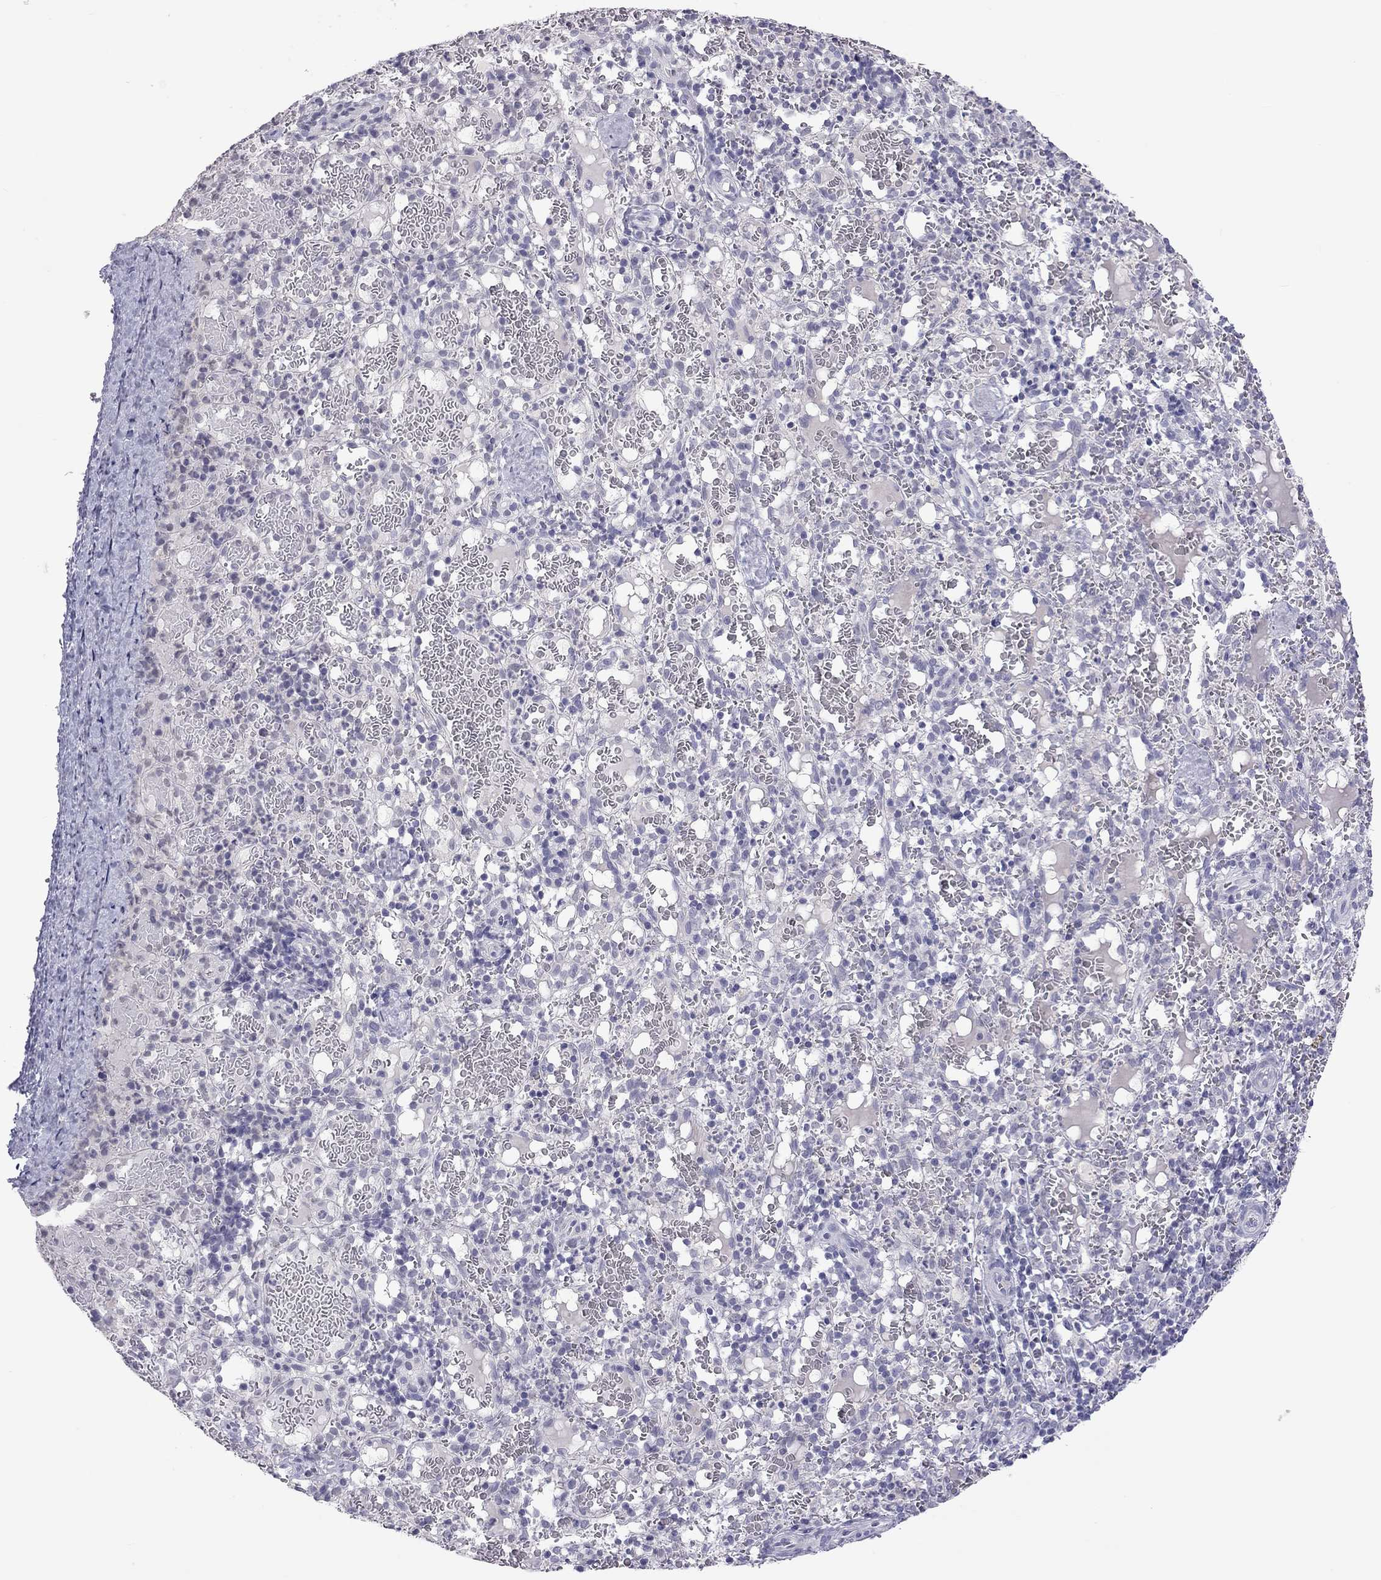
{"staining": {"intensity": "negative", "quantity": "none", "location": "none"}, "tissue": "spleen", "cell_type": "Cells in red pulp", "image_type": "normal", "snomed": [{"axis": "morphology", "description": "Normal tissue, NOS"}, {"axis": "topography", "description": "Spleen"}], "caption": "Protein analysis of normal spleen shows no significant staining in cells in red pulp. (Stains: DAB immunohistochemistry (IHC) with hematoxylin counter stain, Microscopy: brightfield microscopy at high magnification).", "gene": "PPP1R3A", "patient": {"sex": "male", "age": 11}}